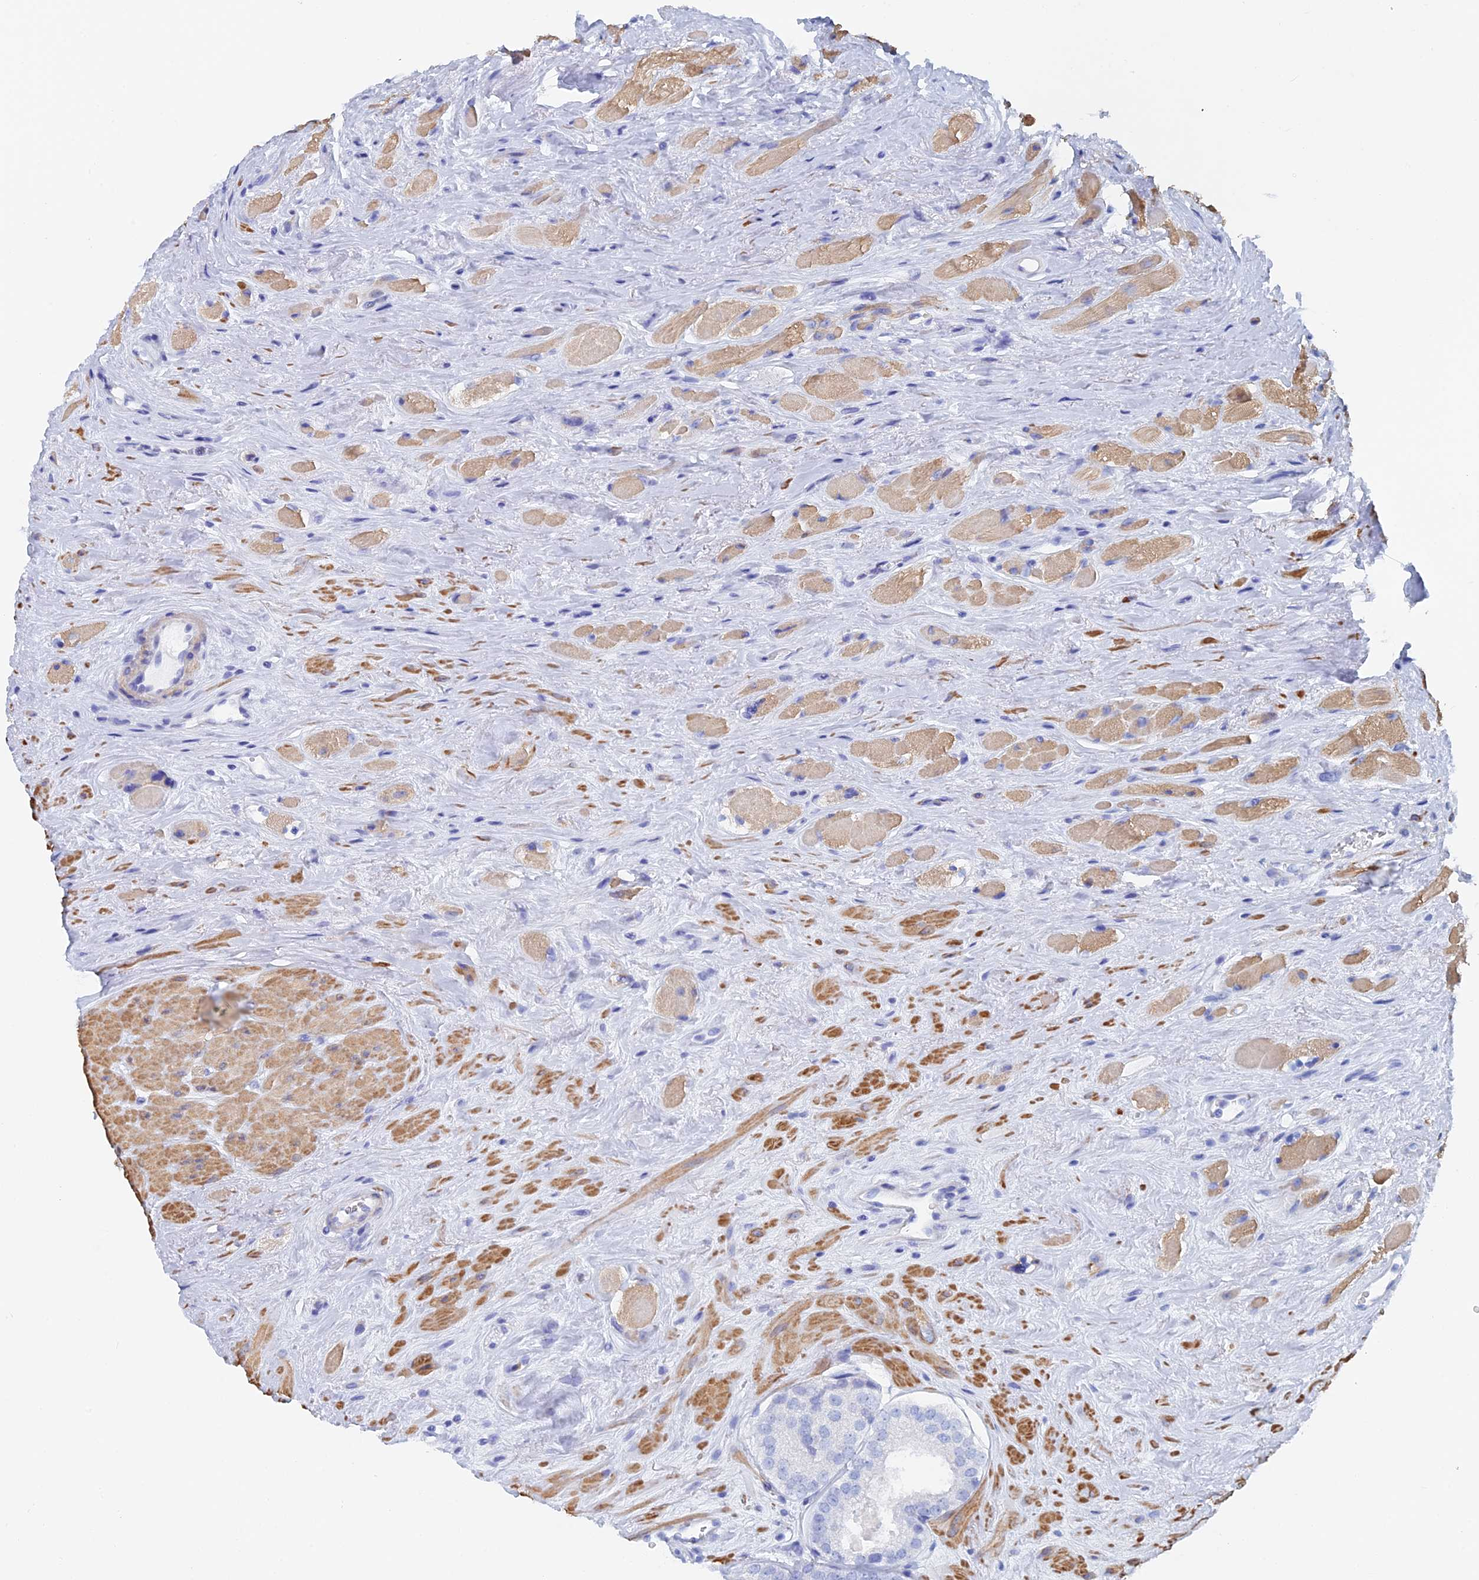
{"staining": {"intensity": "negative", "quantity": "none", "location": "none"}, "tissue": "prostate cancer", "cell_type": "Tumor cells", "image_type": "cancer", "snomed": [{"axis": "morphology", "description": "Adenocarcinoma, High grade"}, {"axis": "topography", "description": "Prostate"}], "caption": "Human prostate cancer stained for a protein using immunohistochemistry (IHC) shows no expression in tumor cells.", "gene": "KCNK18", "patient": {"sex": "male", "age": 65}}